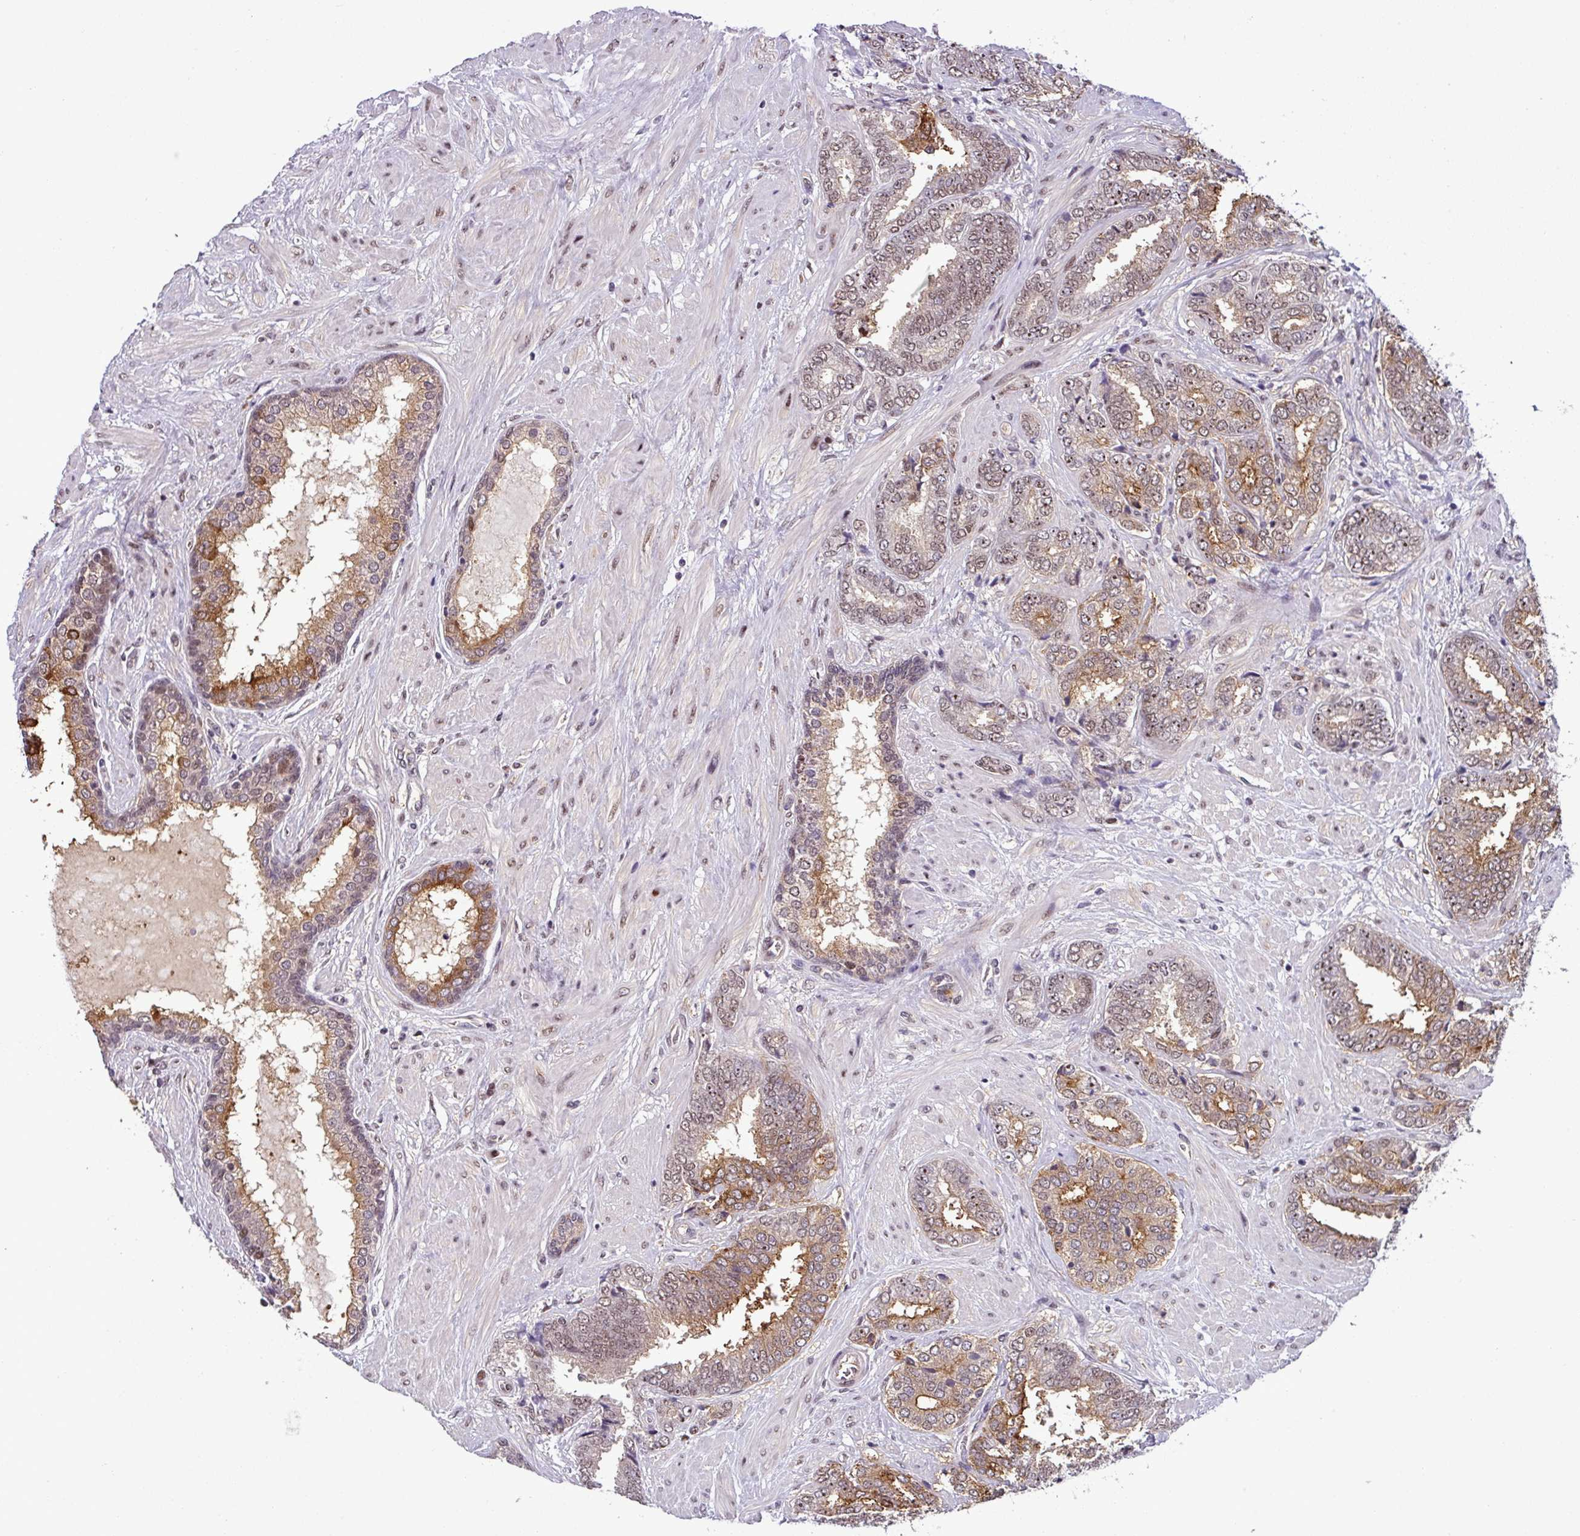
{"staining": {"intensity": "weak", "quantity": ">75%", "location": "nuclear"}, "tissue": "prostate cancer", "cell_type": "Tumor cells", "image_type": "cancer", "snomed": [{"axis": "morphology", "description": "Adenocarcinoma, High grade"}, {"axis": "topography", "description": "Prostate"}], "caption": "Weak nuclear positivity for a protein is appreciated in about >75% of tumor cells of adenocarcinoma (high-grade) (prostate) using immunohistochemistry (IHC).", "gene": "NPFFR1", "patient": {"sex": "male", "age": 72}}